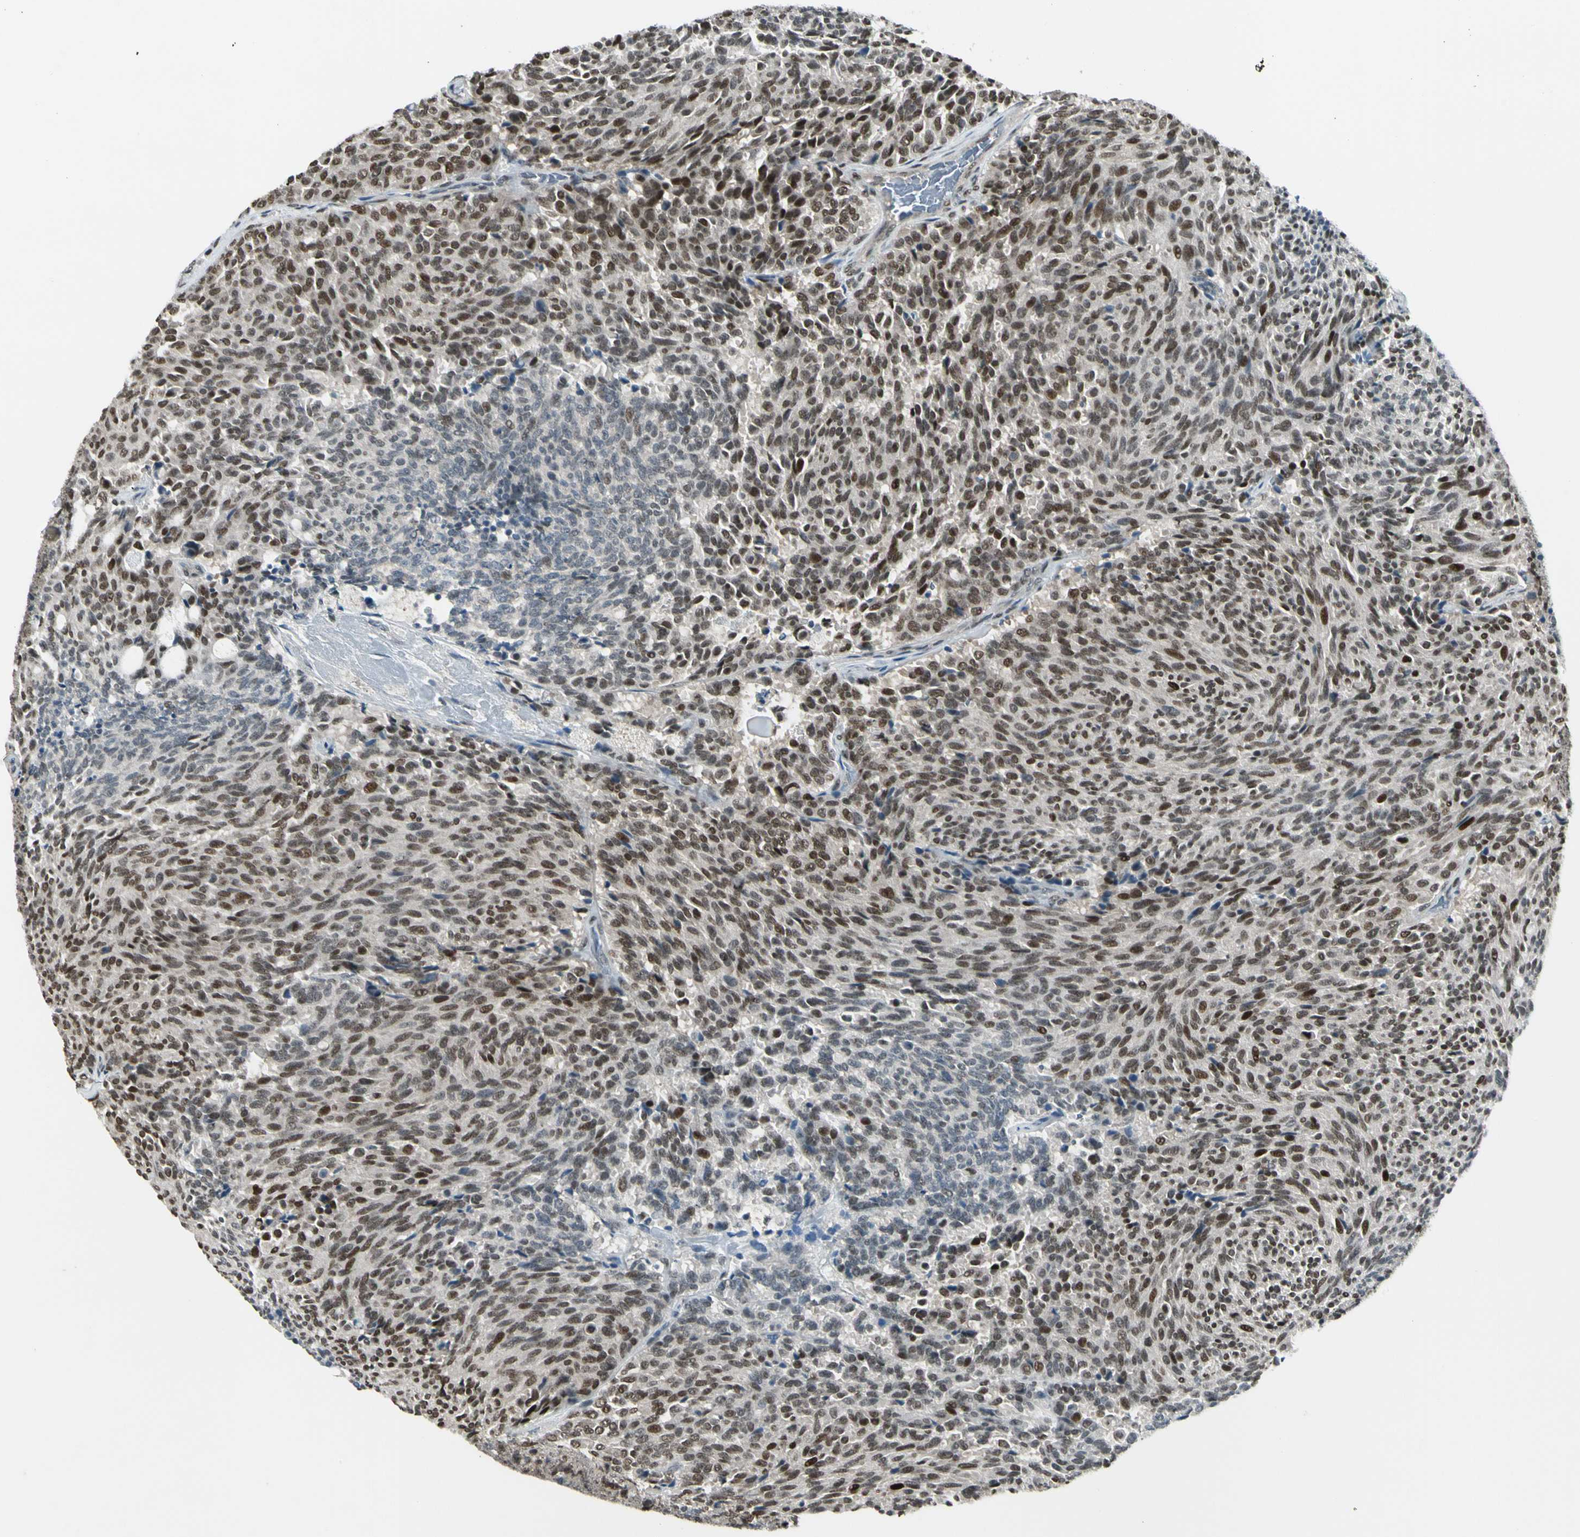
{"staining": {"intensity": "strong", "quantity": ">75%", "location": "nuclear"}, "tissue": "carcinoid", "cell_type": "Tumor cells", "image_type": "cancer", "snomed": [{"axis": "morphology", "description": "Carcinoid, malignant, NOS"}, {"axis": "topography", "description": "Pancreas"}], "caption": "Carcinoid (malignant) was stained to show a protein in brown. There is high levels of strong nuclear positivity in approximately >75% of tumor cells.", "gene": "GTF3A", "patient": {"sex": "female", "age": 54}}